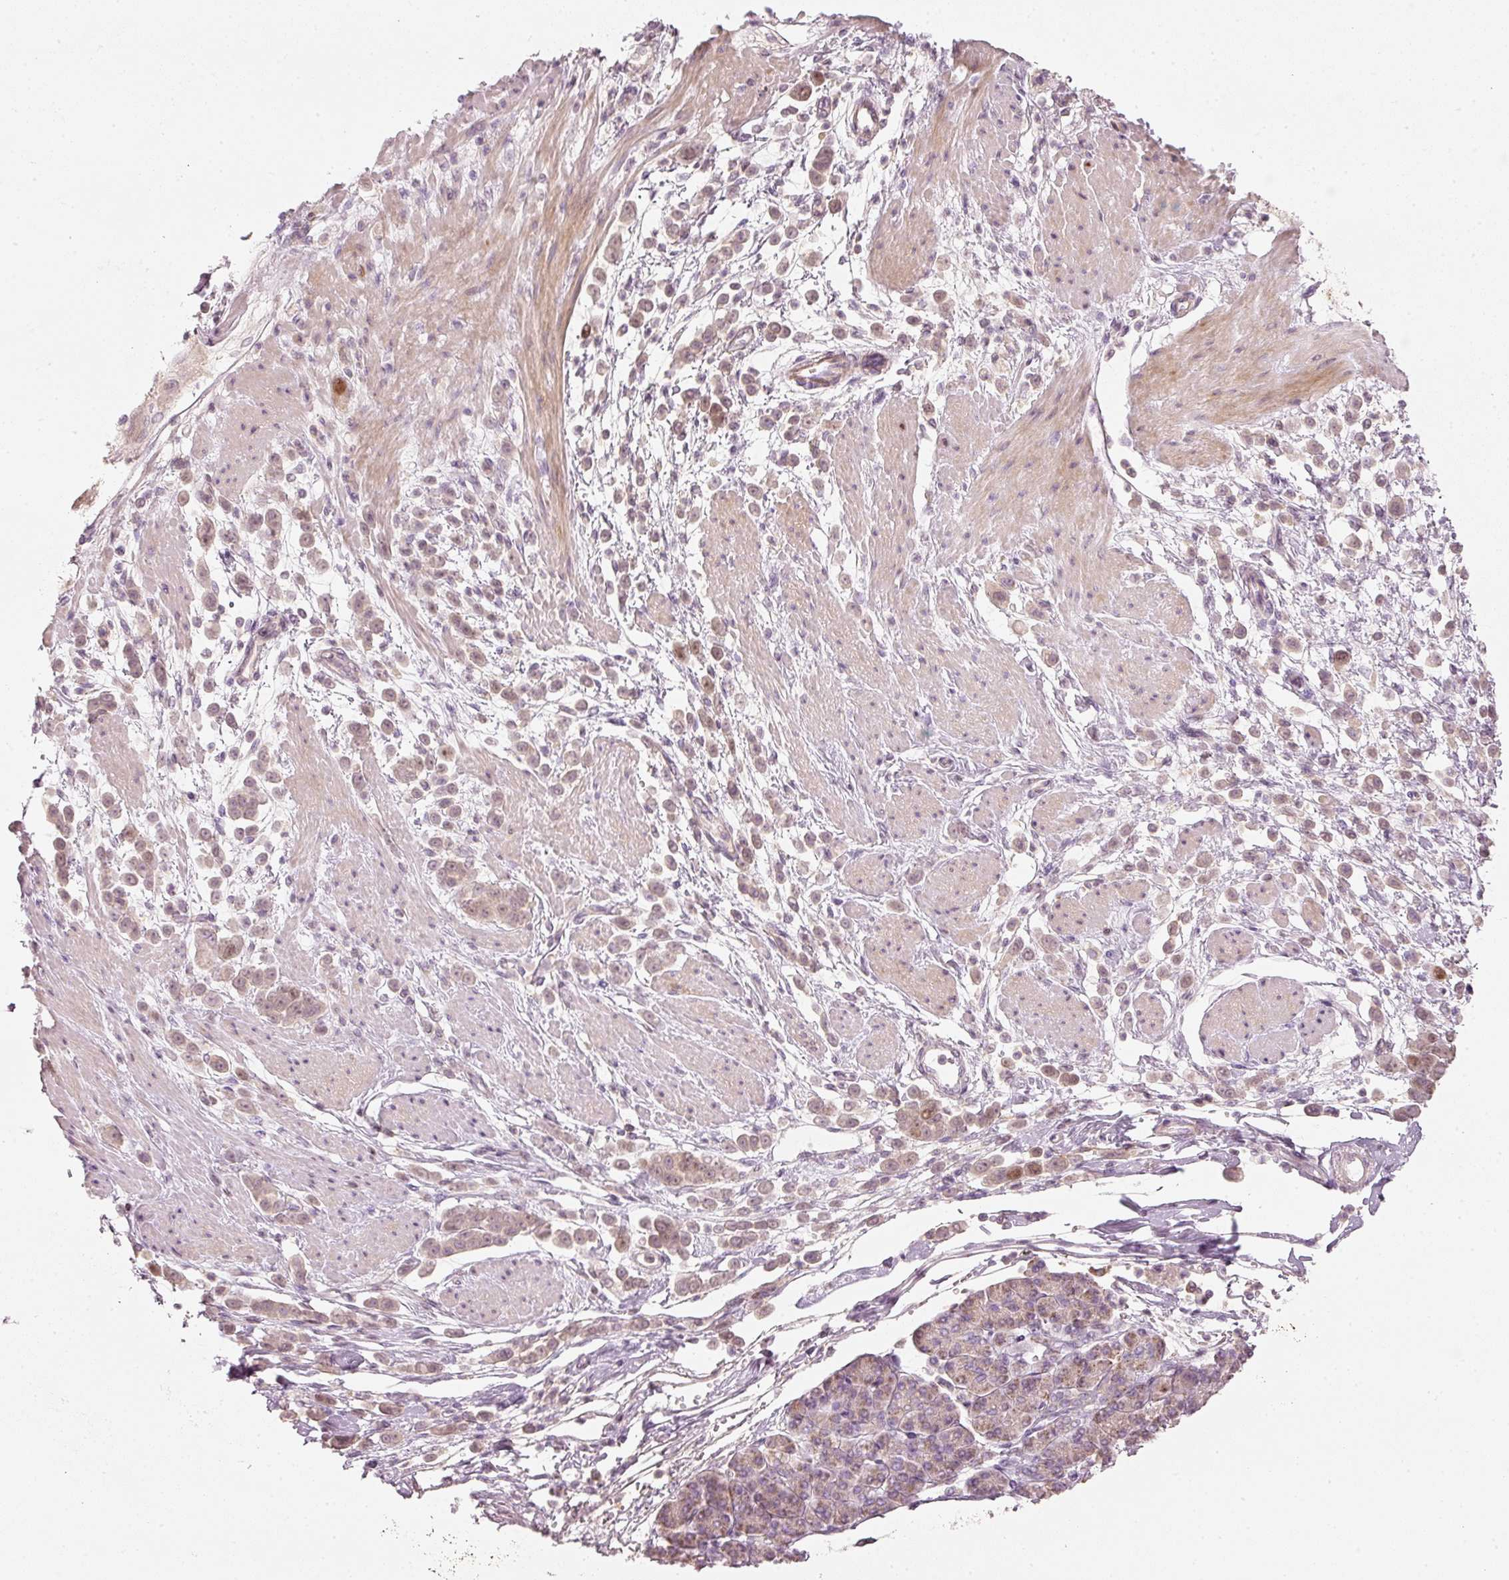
{"staining": {"intensity": "weak", "quantity": ">75%", "location": "nuclear"}, "tissue": "pancreatic cancer", "cell_type": "Tumor cells", "image_type": "cancer", "snomed": [{"axis": "morphology", "description": "Normal tissue, NOS"}, {"axis": "morphology", "description": "Adenocarcinoma, NOS"}, {"axis": "topography", "description": "Pancreas"}], "caption": "This micrograph shows immunohistochemistry staining of human pancreatic cancer (adenocarcinoma), with low weak nuclear staining in about >75% of tumor cells.", "gene": "TREX2", "patient": {"sex": "female", "age": 64}}